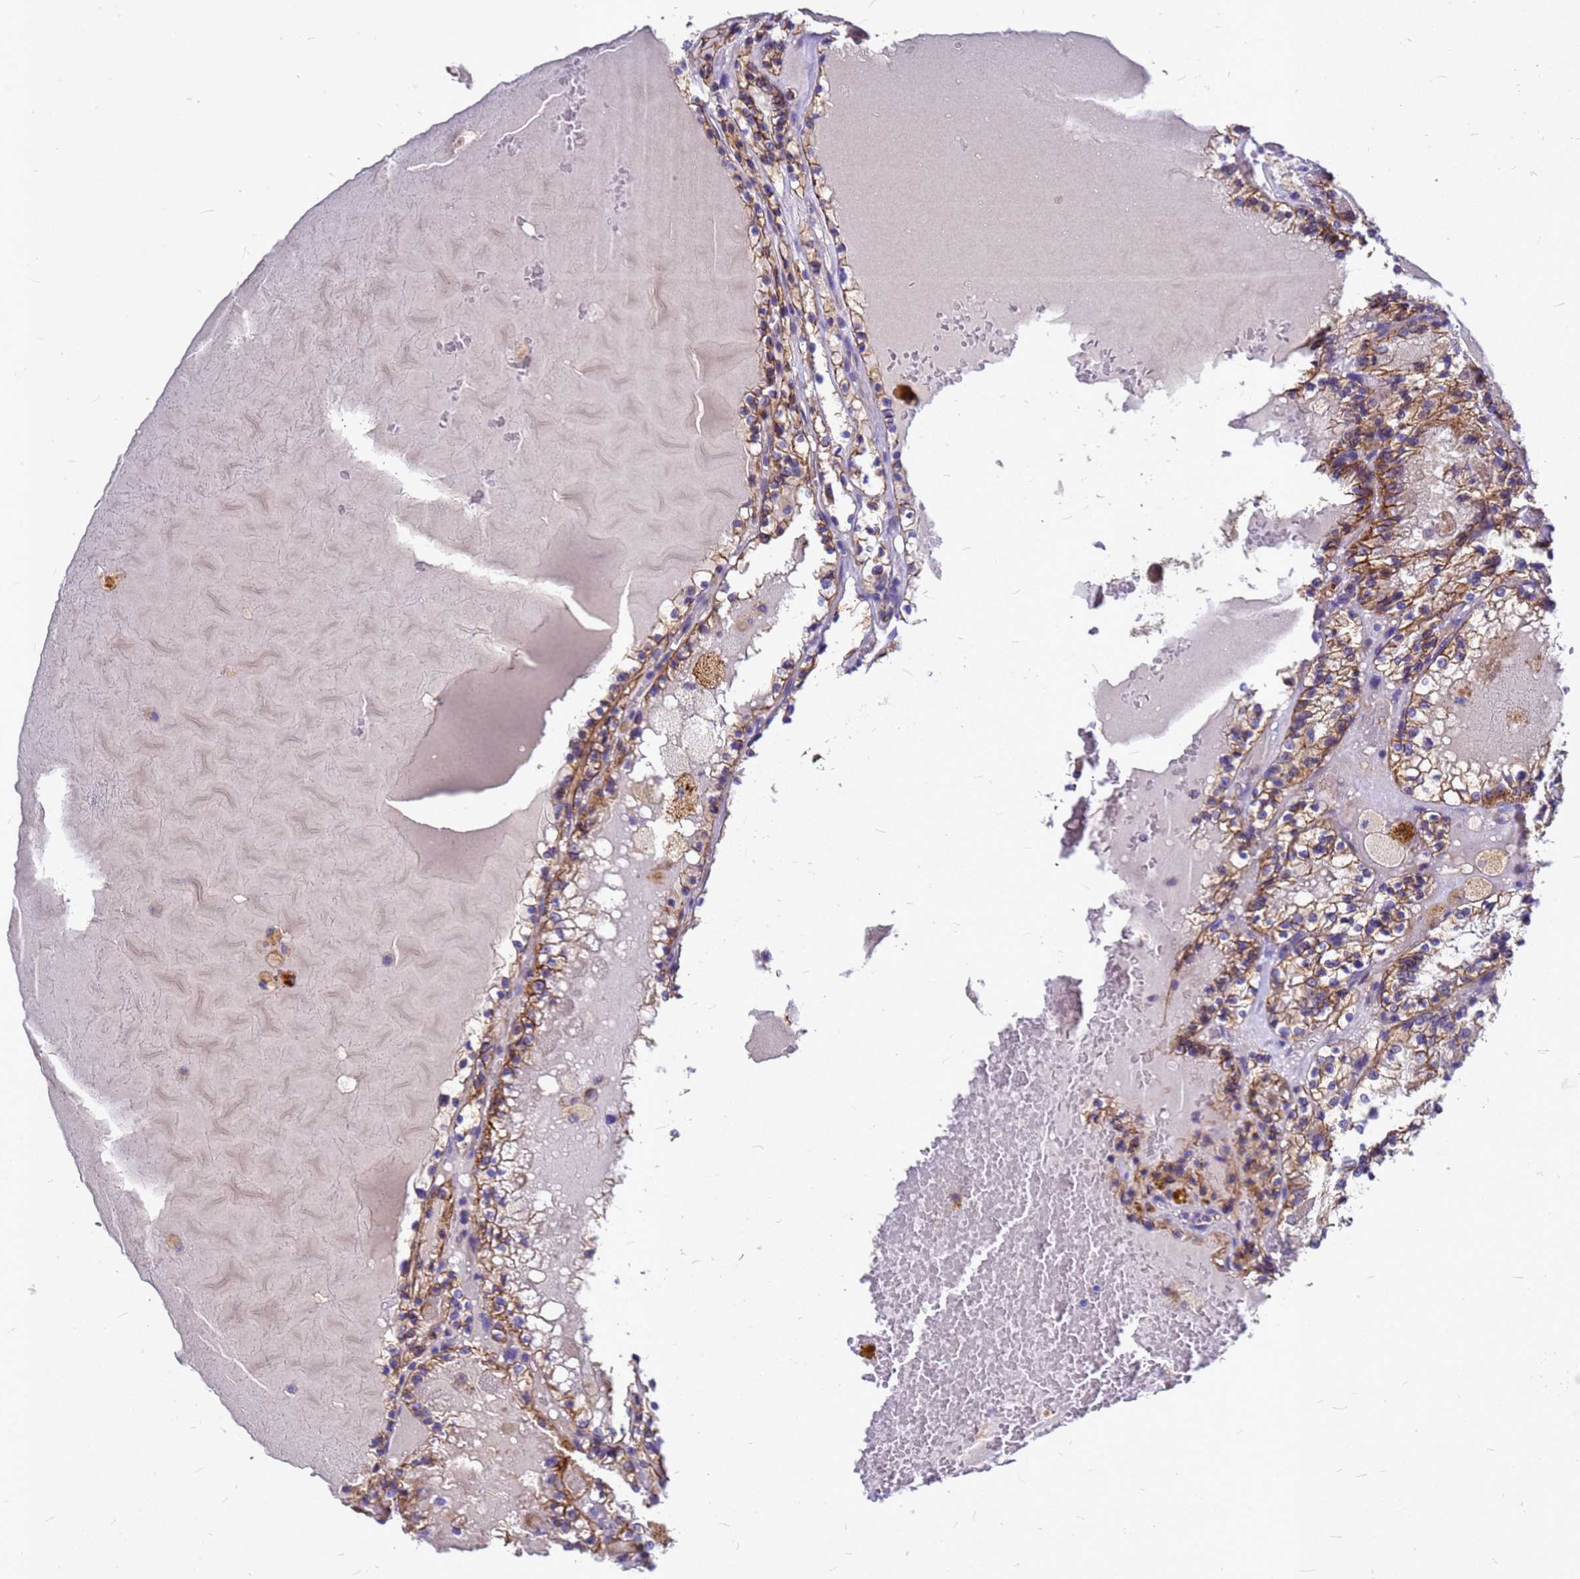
{"staining": {"intensity": "moderate", "quantity": ">75%", "location": "cytoplasmic/membranous"}, "tissue": "renal cancer", "cell_type": "Tumor cells", "image_type": "cancer", "snomed": [{"axis": "morphology", "description": "Adenocarcinoma, NOS"}, {"axis": "topography", "description": "Kidney"}], "caption": "Renal cancer (adenocarcinoma) was stained to show a protein in brown. There is medium levels of moderate cytoplasmic/membranous staining in approximately >75% of tumor cells.", "gene": "FBXW5", "patient": {"sex": "female", "age": 56}}